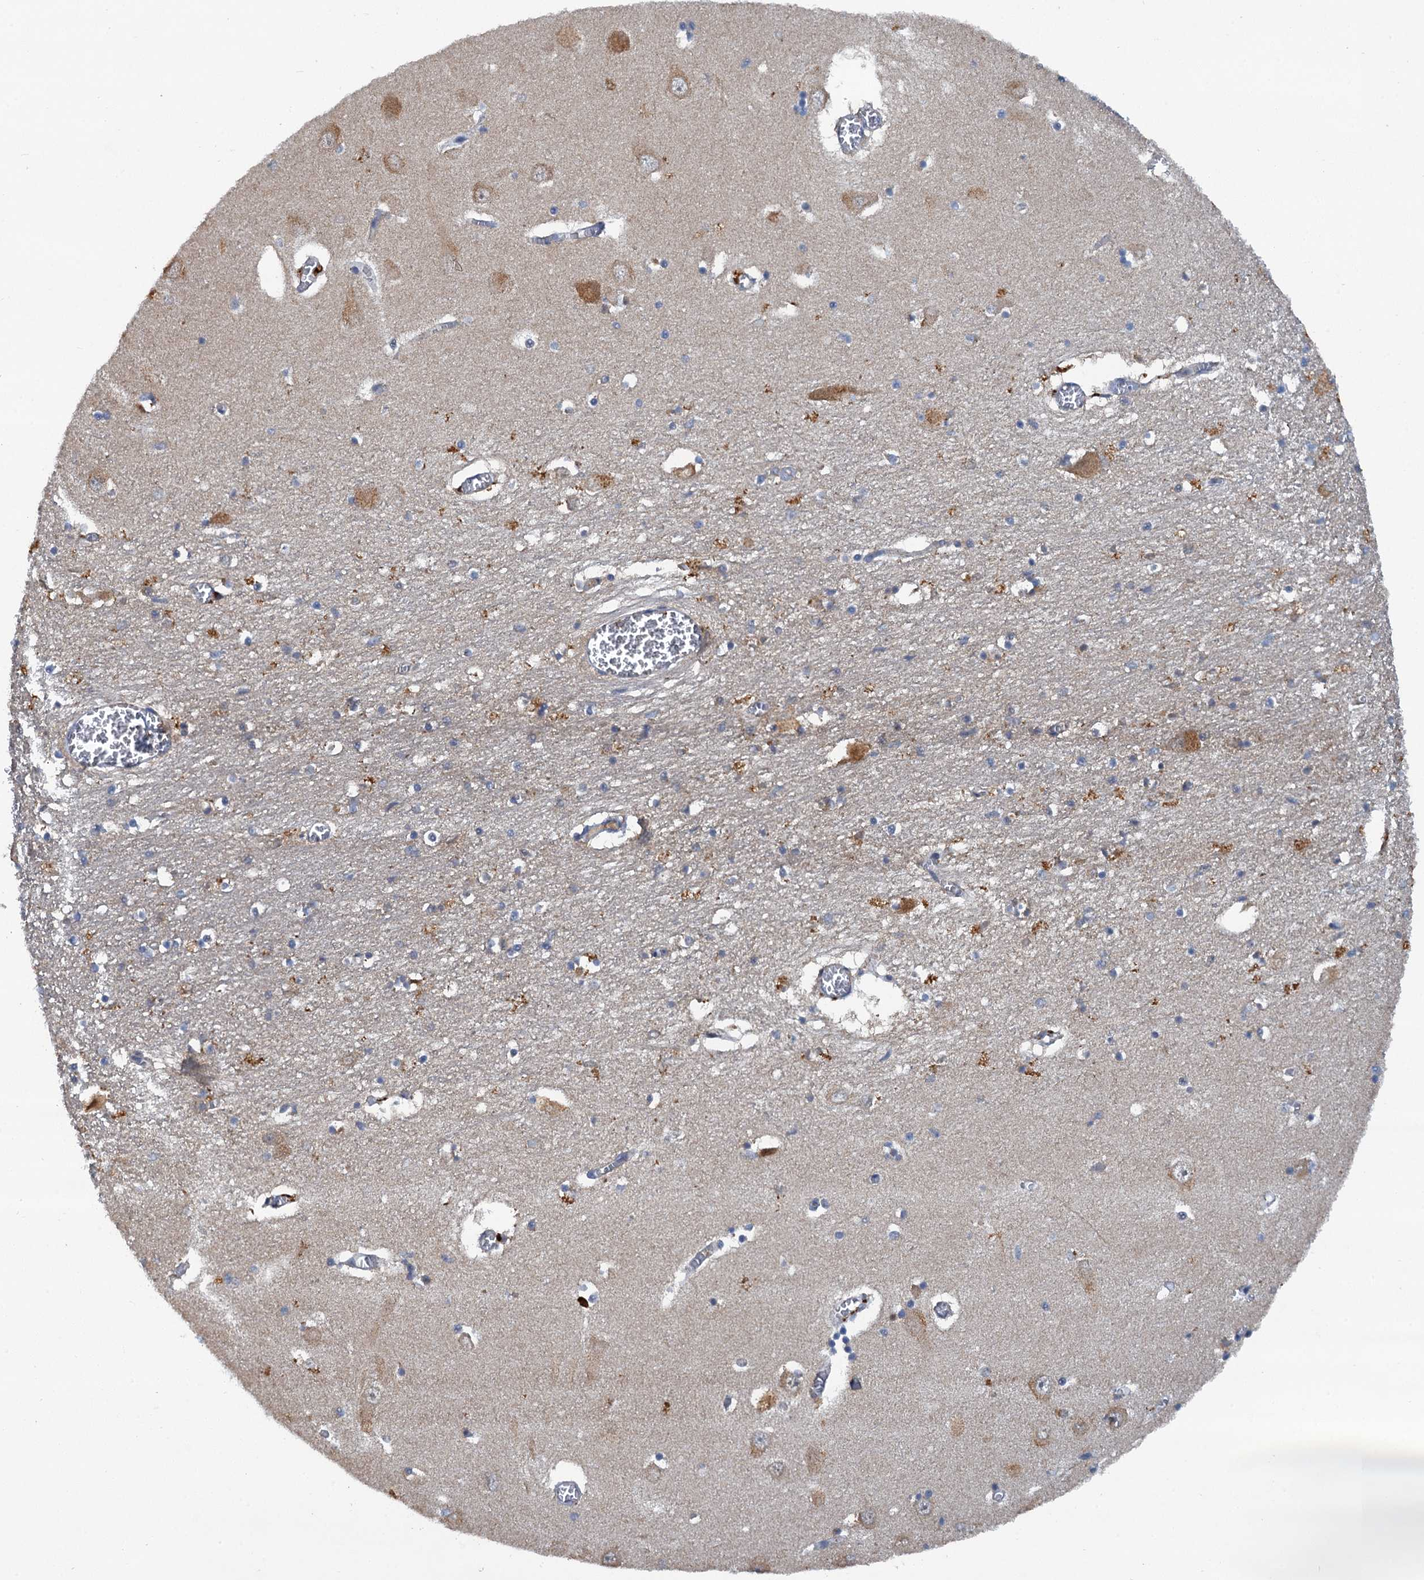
{"staining": {"intensity": "moderate", "quantity": "<25%", "location": "cytoplasmic/membranous"}, "tissue": "hippocampus", "cell_type": "Glial cells", "image_type": "normal", "snomed": [{"axis": "morphology", "description": "Normal tissue, NOS"}, {"axis": "topography", "description": "Hippocampus"}], "caption": "DAB immunohistochemical staining of normal hippocampus reveals moderate cytoplasmic/membranous protein positivity in about <25% of glial cells.", "gene": "HAPLN3", "patient": {"sex": "male", "age": 70}}